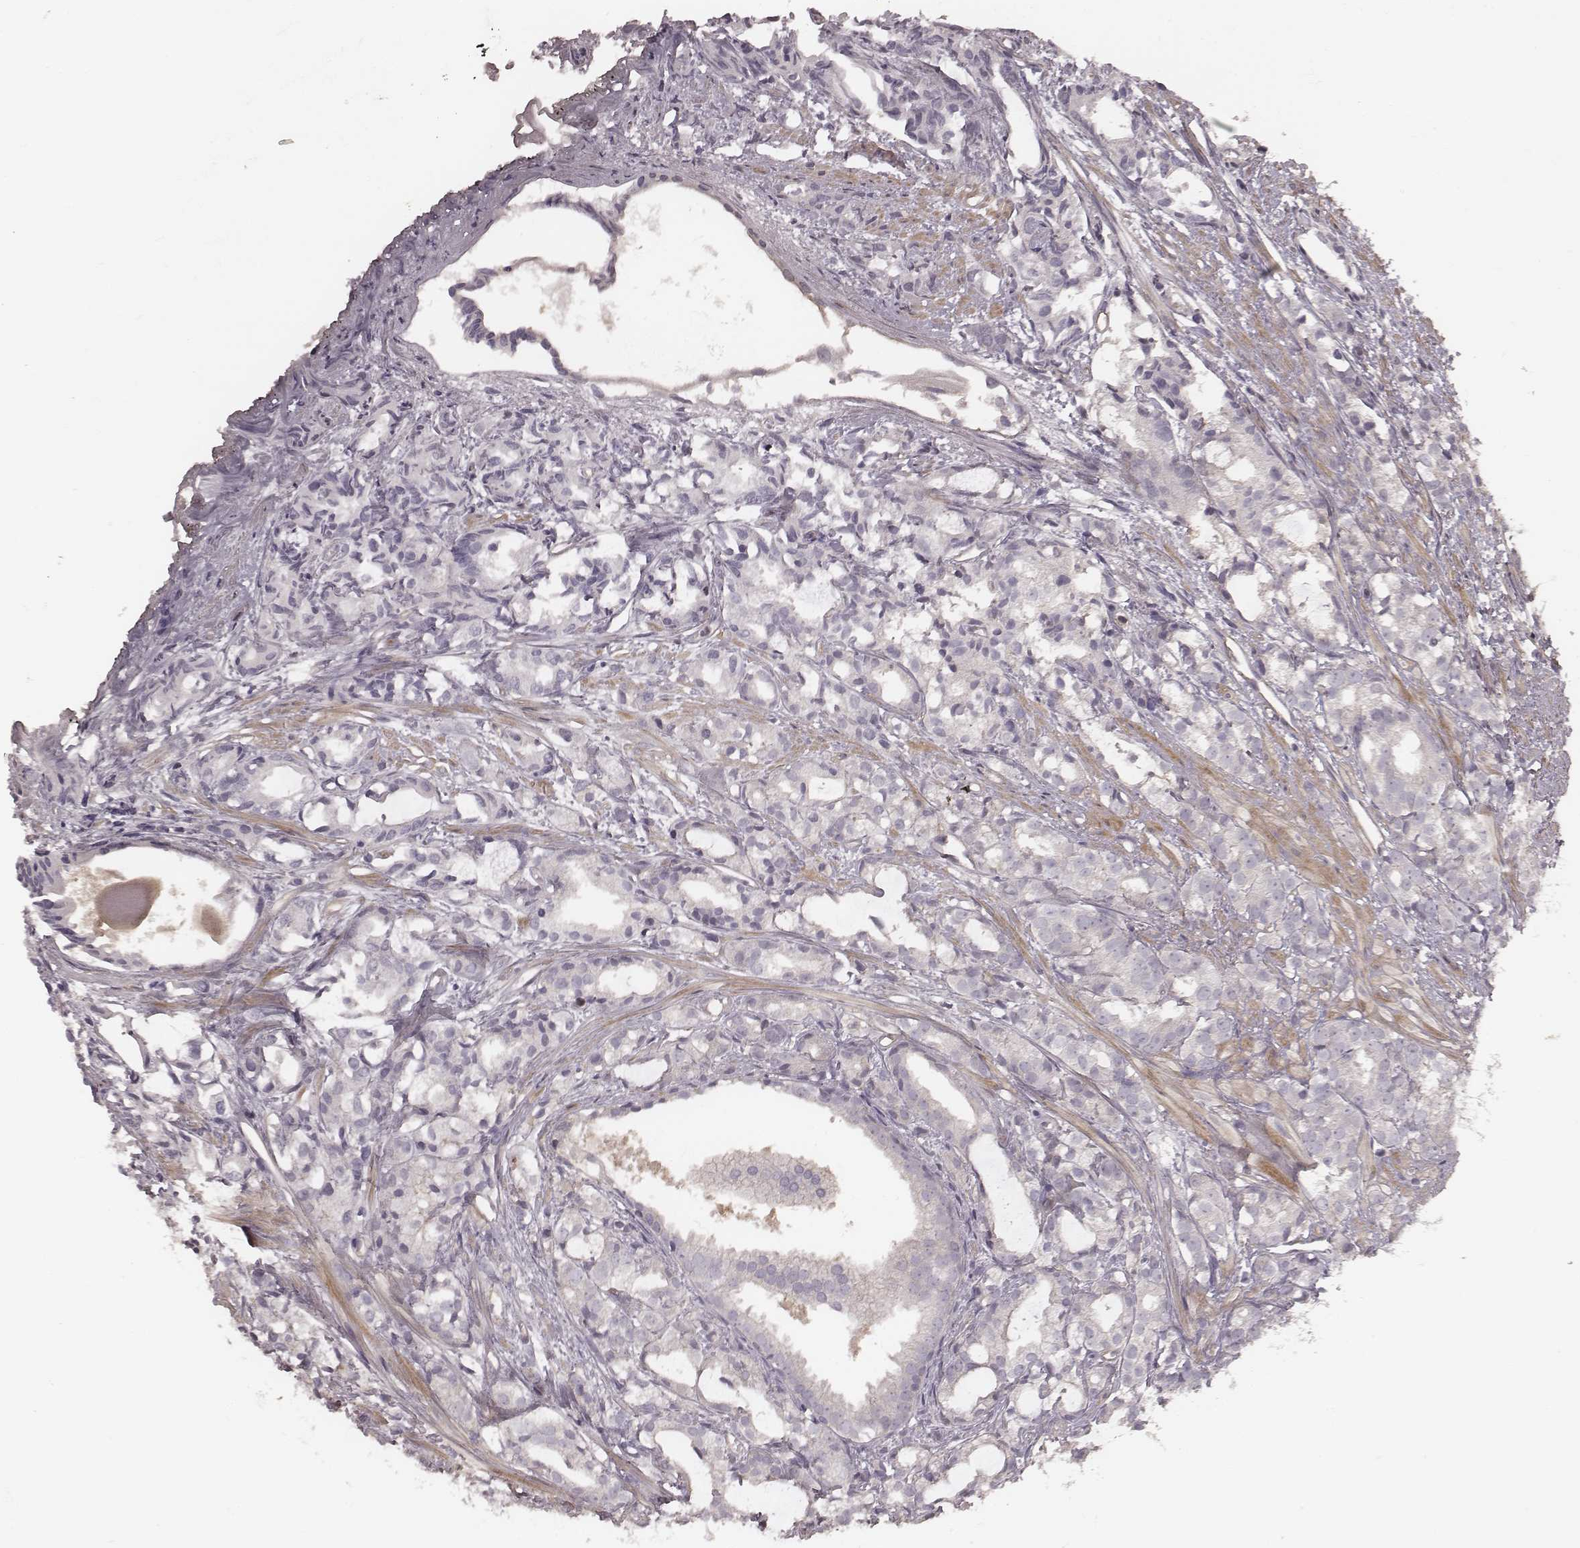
{"staining": {"intensity": "negative", "quantity": "none", "location": "none"}, "tissue": "prostate cancer", "cell_type": "Tumor cells", "image_type": "cancer", "snomed": [{"axis": "morphology", "description": "Adenocarcinoma, High grade"}, {"axis": "topography", "description": "Prostate"}], "caption": "The immunohistochemistry (IHC) histopathology image has no significant expression in tumor cells of prostate high-grade adenocarcinoma tissue.", "gene": "OTOGL", "patient": {"sex": "male", "age": 79}}